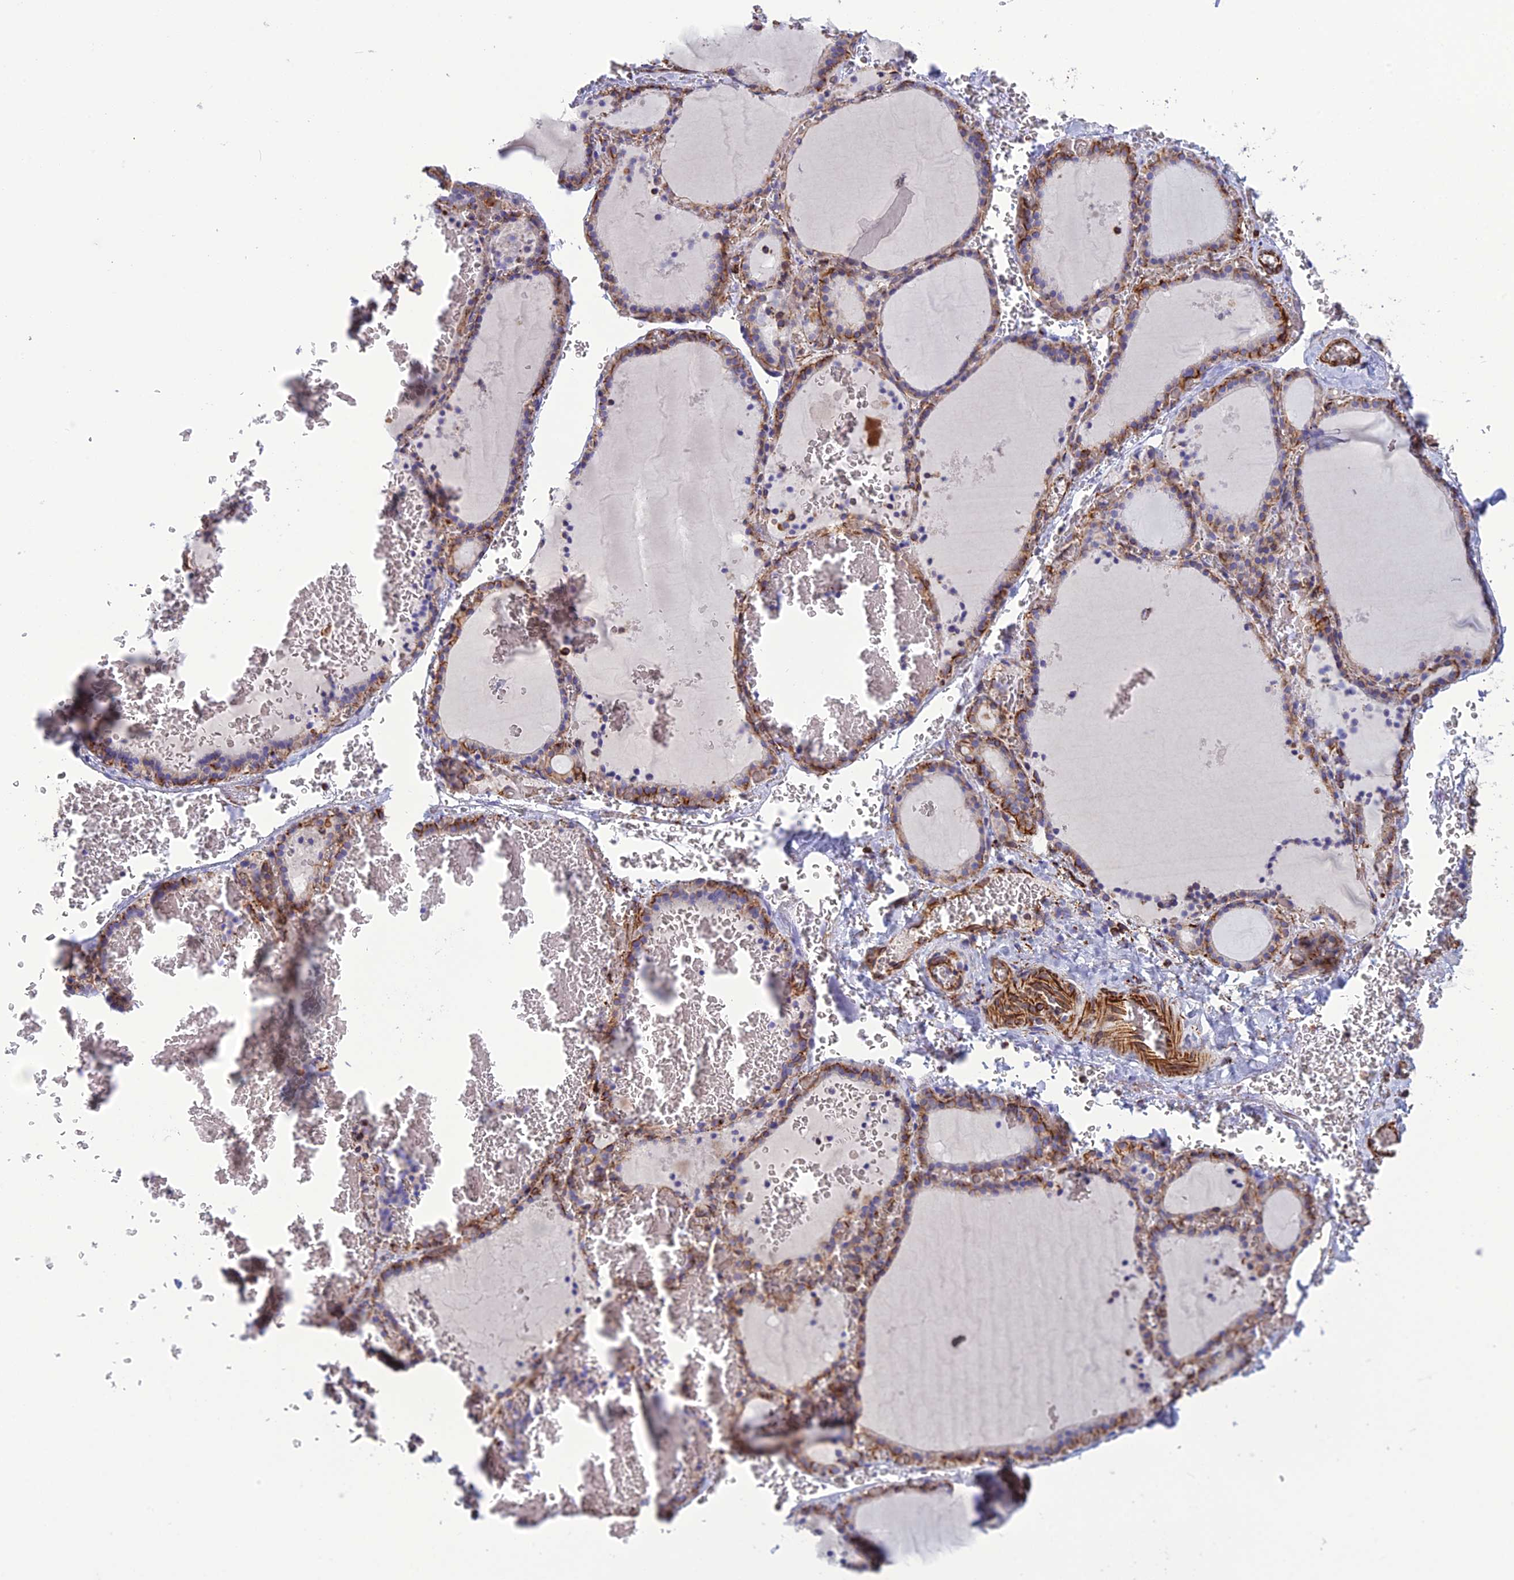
{"staining": {"intensity": "weak", "quantity": "<25%", "location": "cytoplasmic/membranous"}, "tissue": "thyroid gland", "cell_type": "Glandular cells", "image_type": "normal", "snomed": [{"axis": "morphology", "description": "Normal tissue, NOS"}, {"axis": "topography", "description": "Thyroid gland"}], "caption": "This is an immunohistochemistry (IHC) image of unremarkable human thyroid gland. There is no staining in glandular cells.", "gene": "FBXL20", "patient": {"sex": "female", "age": 39}}